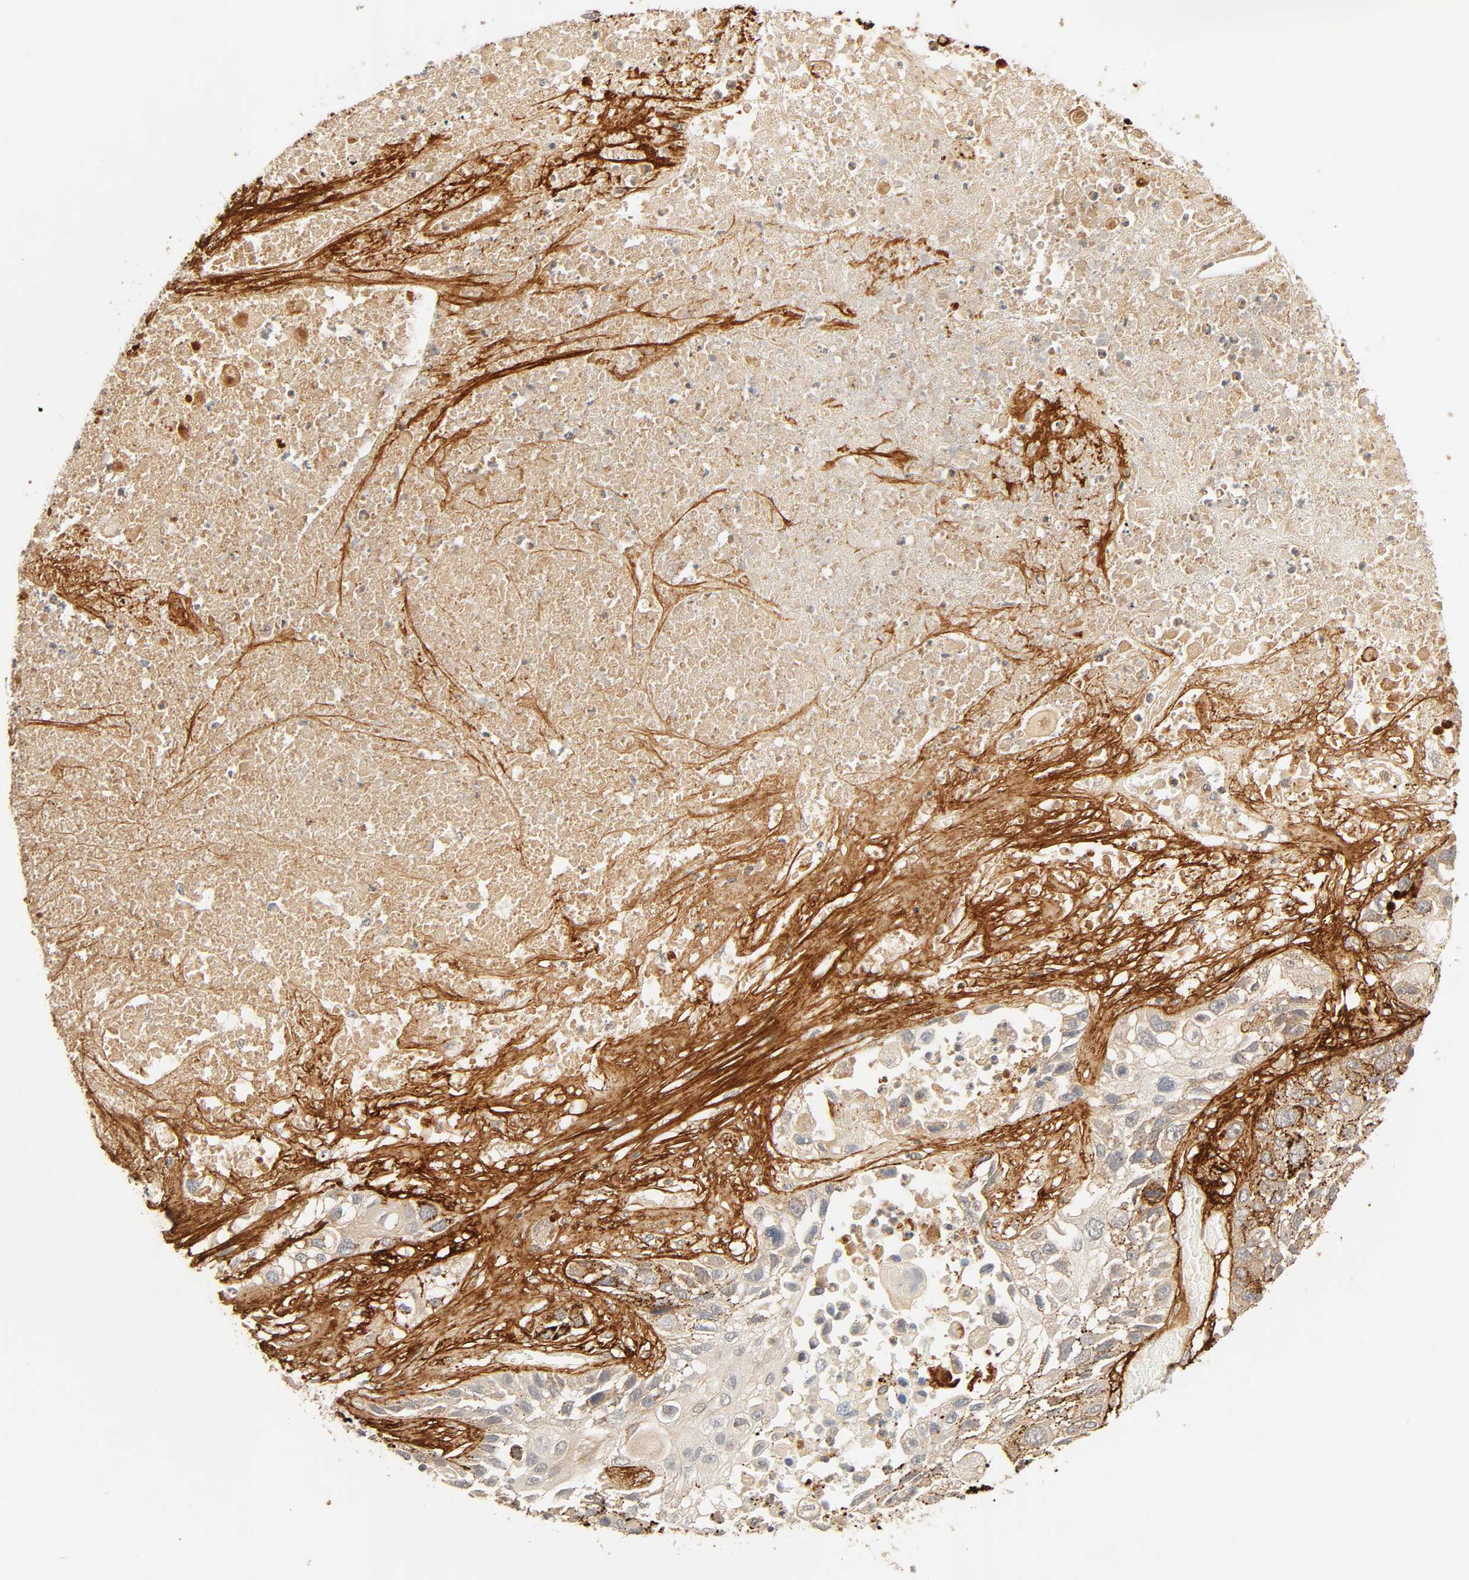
{"staining": {"intensity": "weak", "quantity": "<25%", "location": "cytoplasmic/membranous"}, "tissue": "lung cancer", "cell_type": "Tumor cells", "image_type": "cancer", "snomed": [{"axis": "morphology", "description": "Squamous cell carcinoma, NOS"}, {"axis": "topography", "description": "Lung"}], "caption": "Squamous cell carcinoma (lung) was stained to show a protein in brown. There is no significant staining in tumor cells. (DAB (3,3'-diaminobenzidine) IHC visualized using brightfield microscopy, high magnification).", "gene": "CACNA1G", "patient": {"sex": "male", "age": 71}}